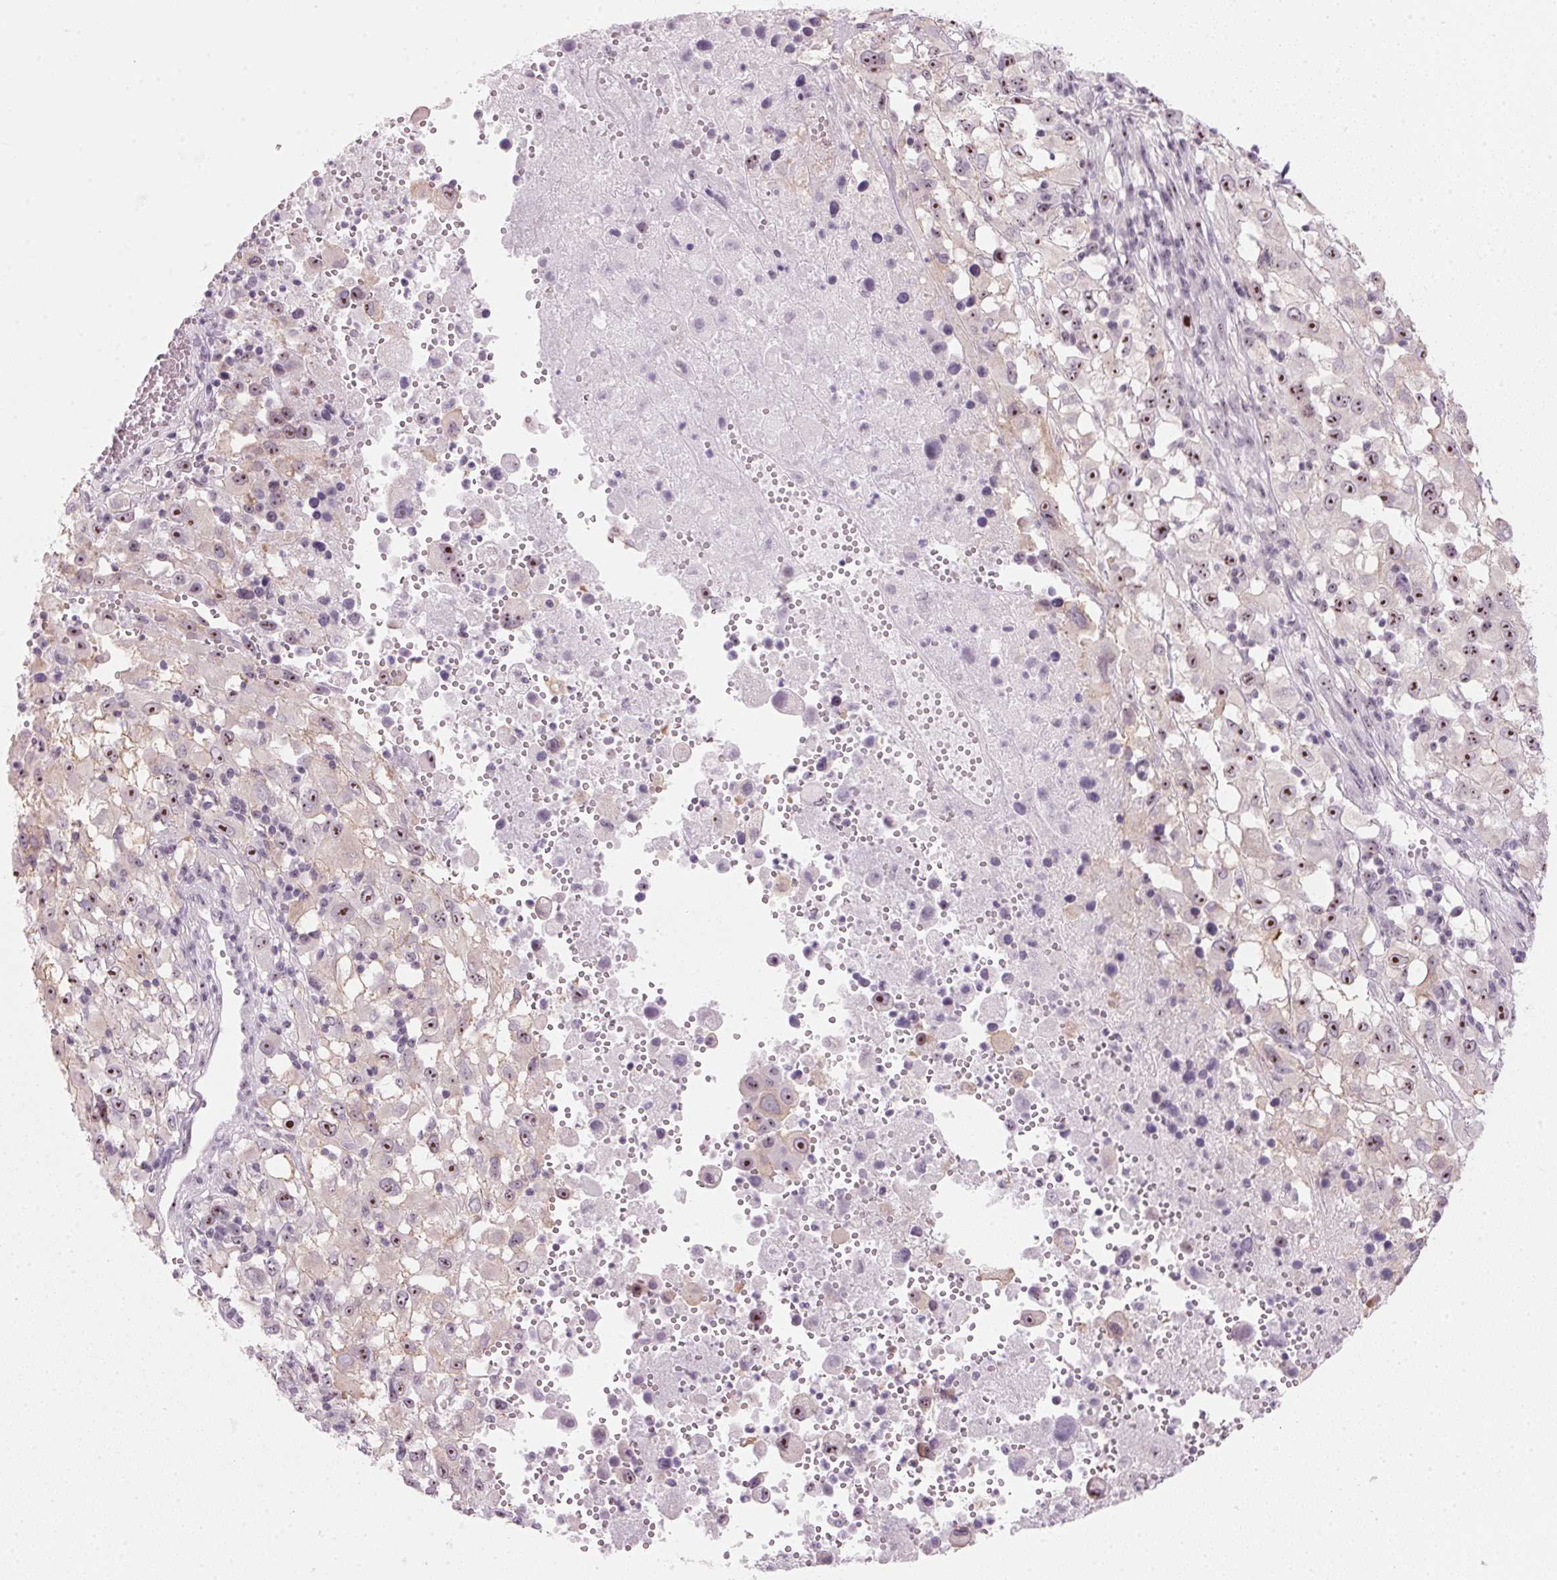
{"staining": {"intensity": "moderate", "quantity": "25%-75%", "location": "nuclear"}, "tissue": "melanoma", "cell_type": "Tumor cells", "image_type": "cancer", "snomed": [{"axis": "morphology", "description": "Malignant melanoma, Metastatic site"}, {"axis": "topography", "description": "Soft tissue"}], "caption": "The photomicrograph displays immunohistochemical staining of malignant melanoma (metastatic site). There is moderate nuclear positivity is seen in approximately 25%-75% of tumor cells.", "gene": "DNTTIP2", "patient": {"sex": "male", "age": 50}}